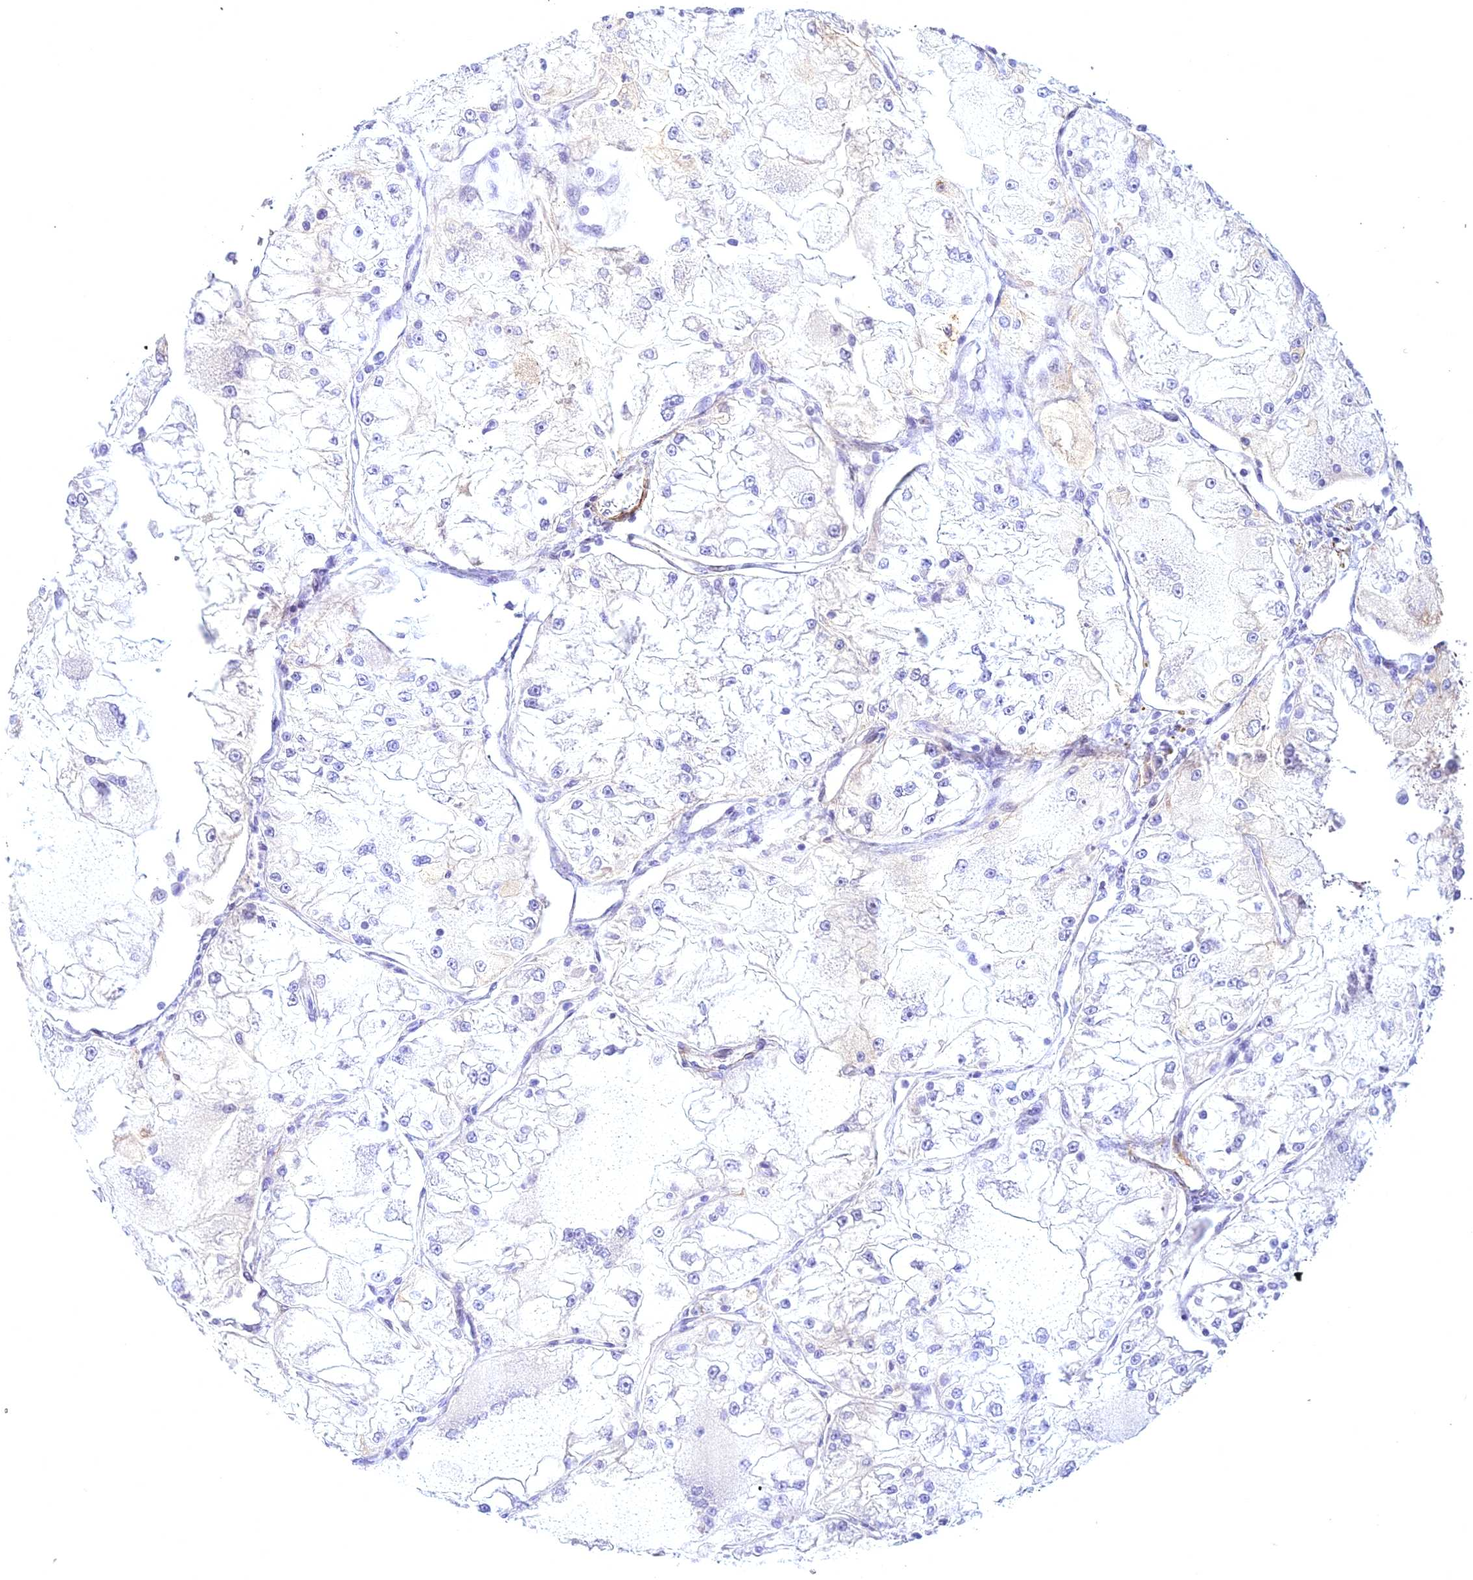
{"staining": {"intensity": "negative", "quantity": "none", "location": "none"}, "tissue": "renal cancer", "cell_type": "Tumor cells", "image_type": "cancer", "snomed": [{"axis": "morphology", "description": "Adenocarcinoma, NOS"}, {"axis": "topography", "description": "Kidney"}], "caption": "IHC histopathology image of neoplastic tissue: human adenocarcinoma (renal) stained with DAB shows no significant protein expression in tumor cells. (Brightfield microscopy of DAB (3,3'-diaminobenzidine) IHC at high magnification).", "gene": "CENPV", "patient": {"sex": "female", "age": 72}}